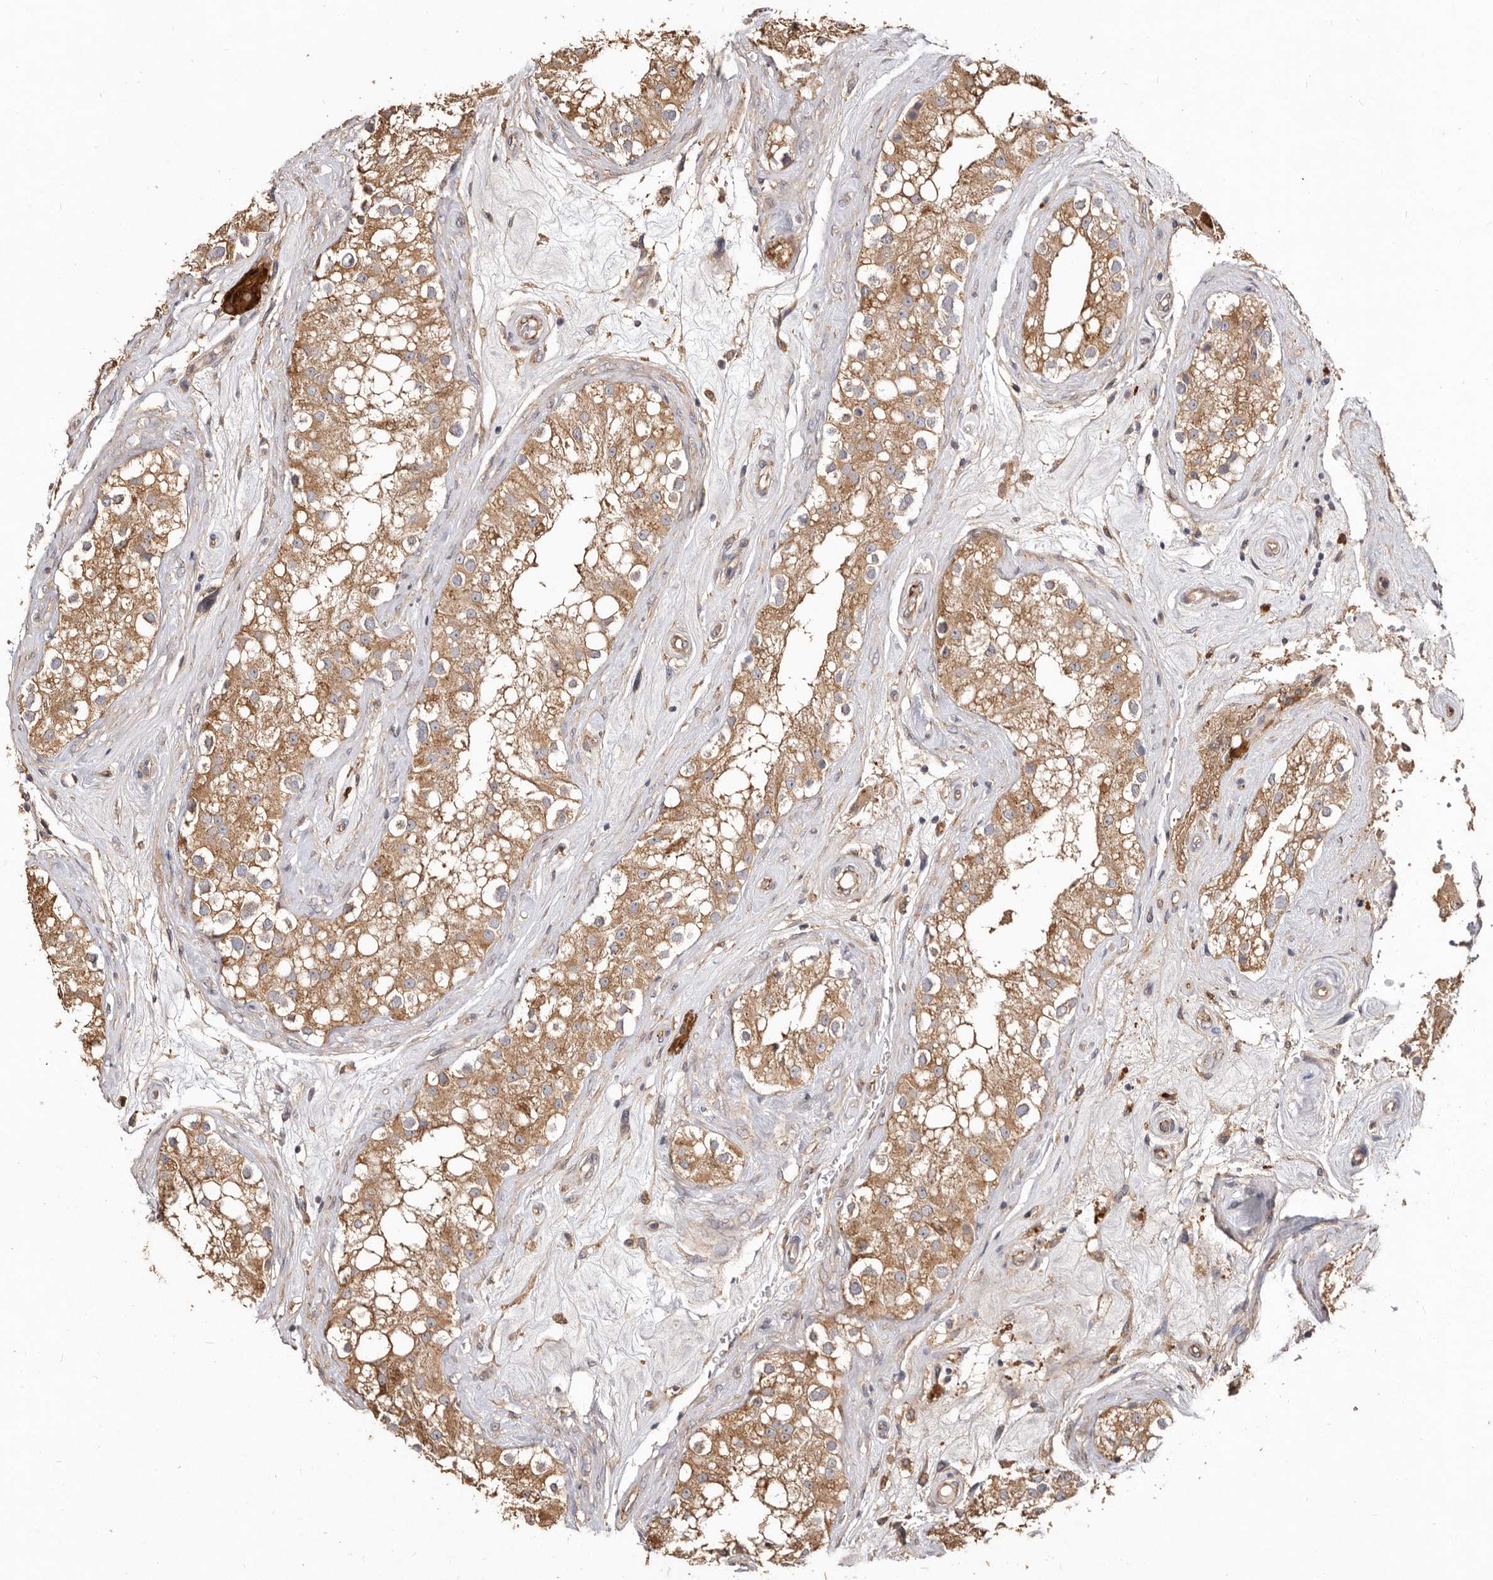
{"staining": {"intensity": "moderate", "quantity": ">75%", "location": "cytoplasmic/membranous"}, "tissue": "testis", "cell_type": "Cells in seminiferous ducts", "image_type": "normal", "snomed": [{"axis": "morphology", "description": "Normal tissue, NOS"}, {"axis": "topography", "description": "Testis"}], "caption": "Benign testis demonstrates moderate cytoplasmic/membranous staining in approximately >75% of cells in seminiferous ducts.", "gene": "LRRC25", "patient": {"sex": "male", "age": 84}}